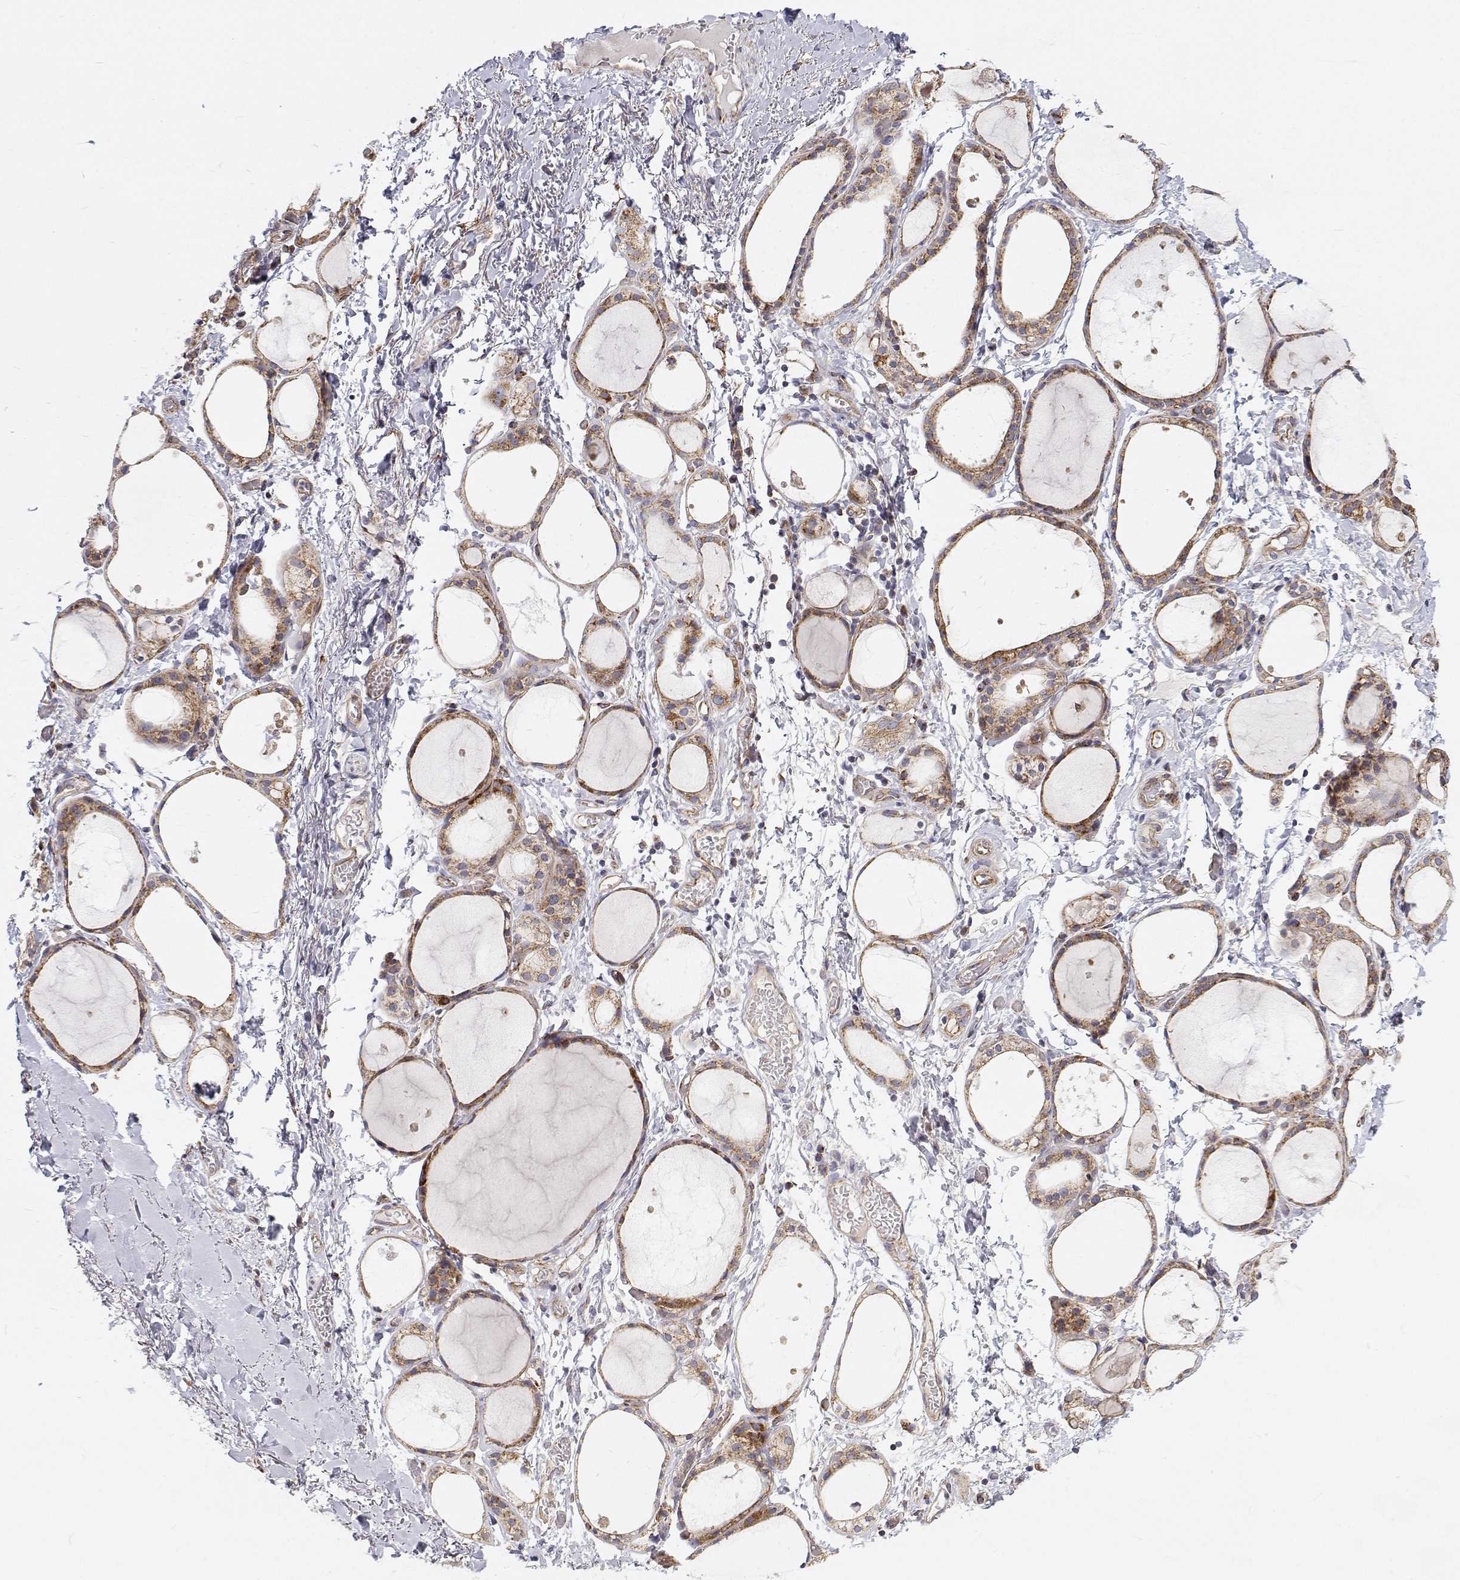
{"staining": {"intensity": "strong", "quantity": ">75%", "location": "cytoplasmic/membranous"}, "tissue": "thyroid gland", "cell_type": "Glandular cells", "image_type": "normal", "snomed": [{"axis": "morphology", "description": "Normal tissue, NOS"}, {"axis": "topography", "description": "Thyroid gland"}], "caption": "Thyroid gland stained with immunohistochemistry demonstrates strong cytoplasmic/membranous expression in about >75% of glandular cells. (IHC, brightfield microscopy, high magnification).", "gene": "SPICE1", "patient": {"sex": "male", "age": 68}}